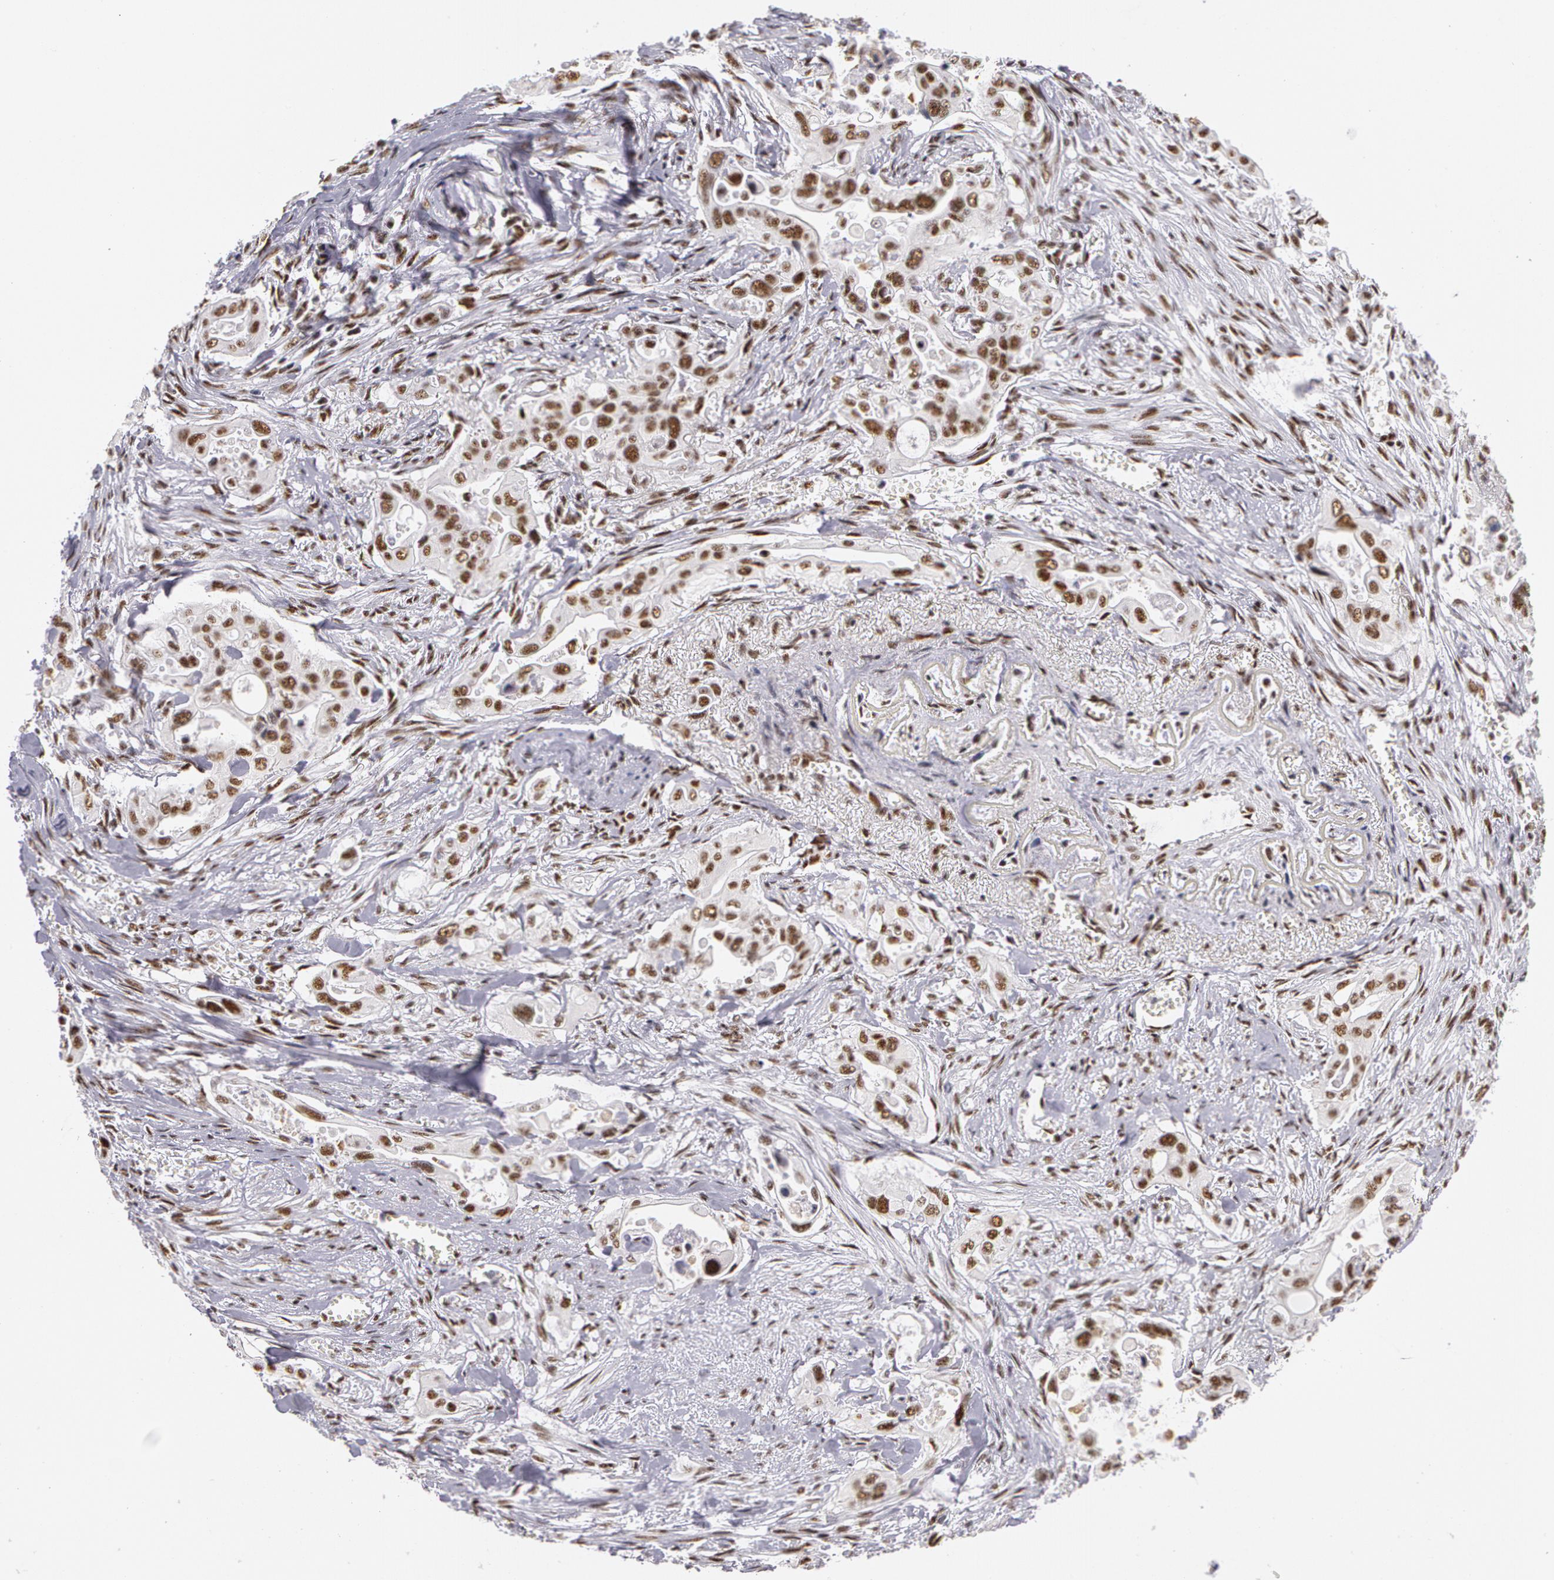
{"staining": {"intensity": "moderate", "quantity": ">75%", "location": "nuclear"}, "tissue": "pancreatic cancer", "cell_type": "Tumor cells", "image_type": "cancer", "snomed": [{"axis": "morphology", "description": "Adenocarcinoma, NOS"}, {"axis": "topography", "description": "Pancreas"}], "caption": "A histopathology image of human pancreatic cancer stained for a protein reveals moderate nuclear brown staining in tumor cells.", "gene": "PNN", "patient": {"sex": "male", "age": 77}}